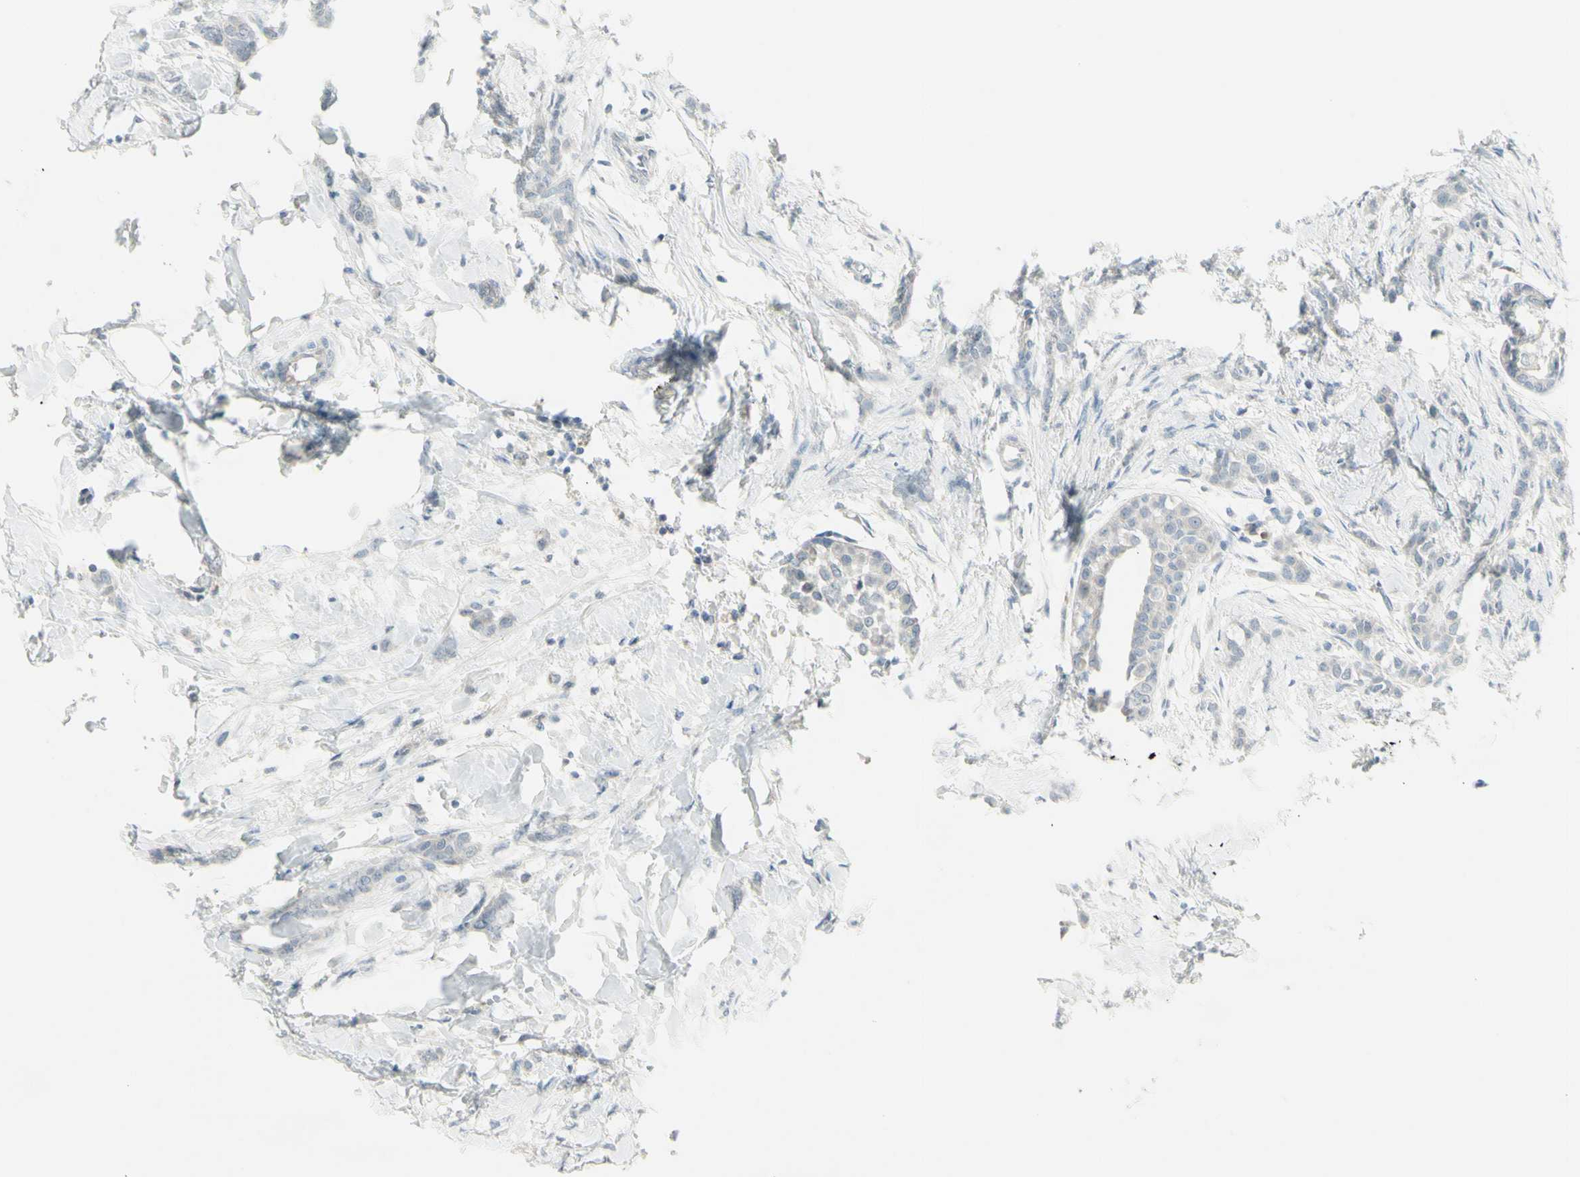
{"staining": {"intensity": "negative", "quantity": "none", "location": "none"}, "tissue": "breast cancer", "cell_type": "Tumor cells", "image_type": "cancer", "snomed": [{"axis": "morphology", "description": "Lobular carcinoma, in situ"}, {"axis": "morphology", "description": "Lobular carcinoma"}, {"axis": "topography", "description": "Breast"}], "caption": "An immunohistochemistry photomicrograph of lobular carcinoma (breast) is shown. There is no staining in tumor cells of lobular carcinoma (breast).", "gene": "SH3GL2", "patient": {"sex": "female", "age": 41}}